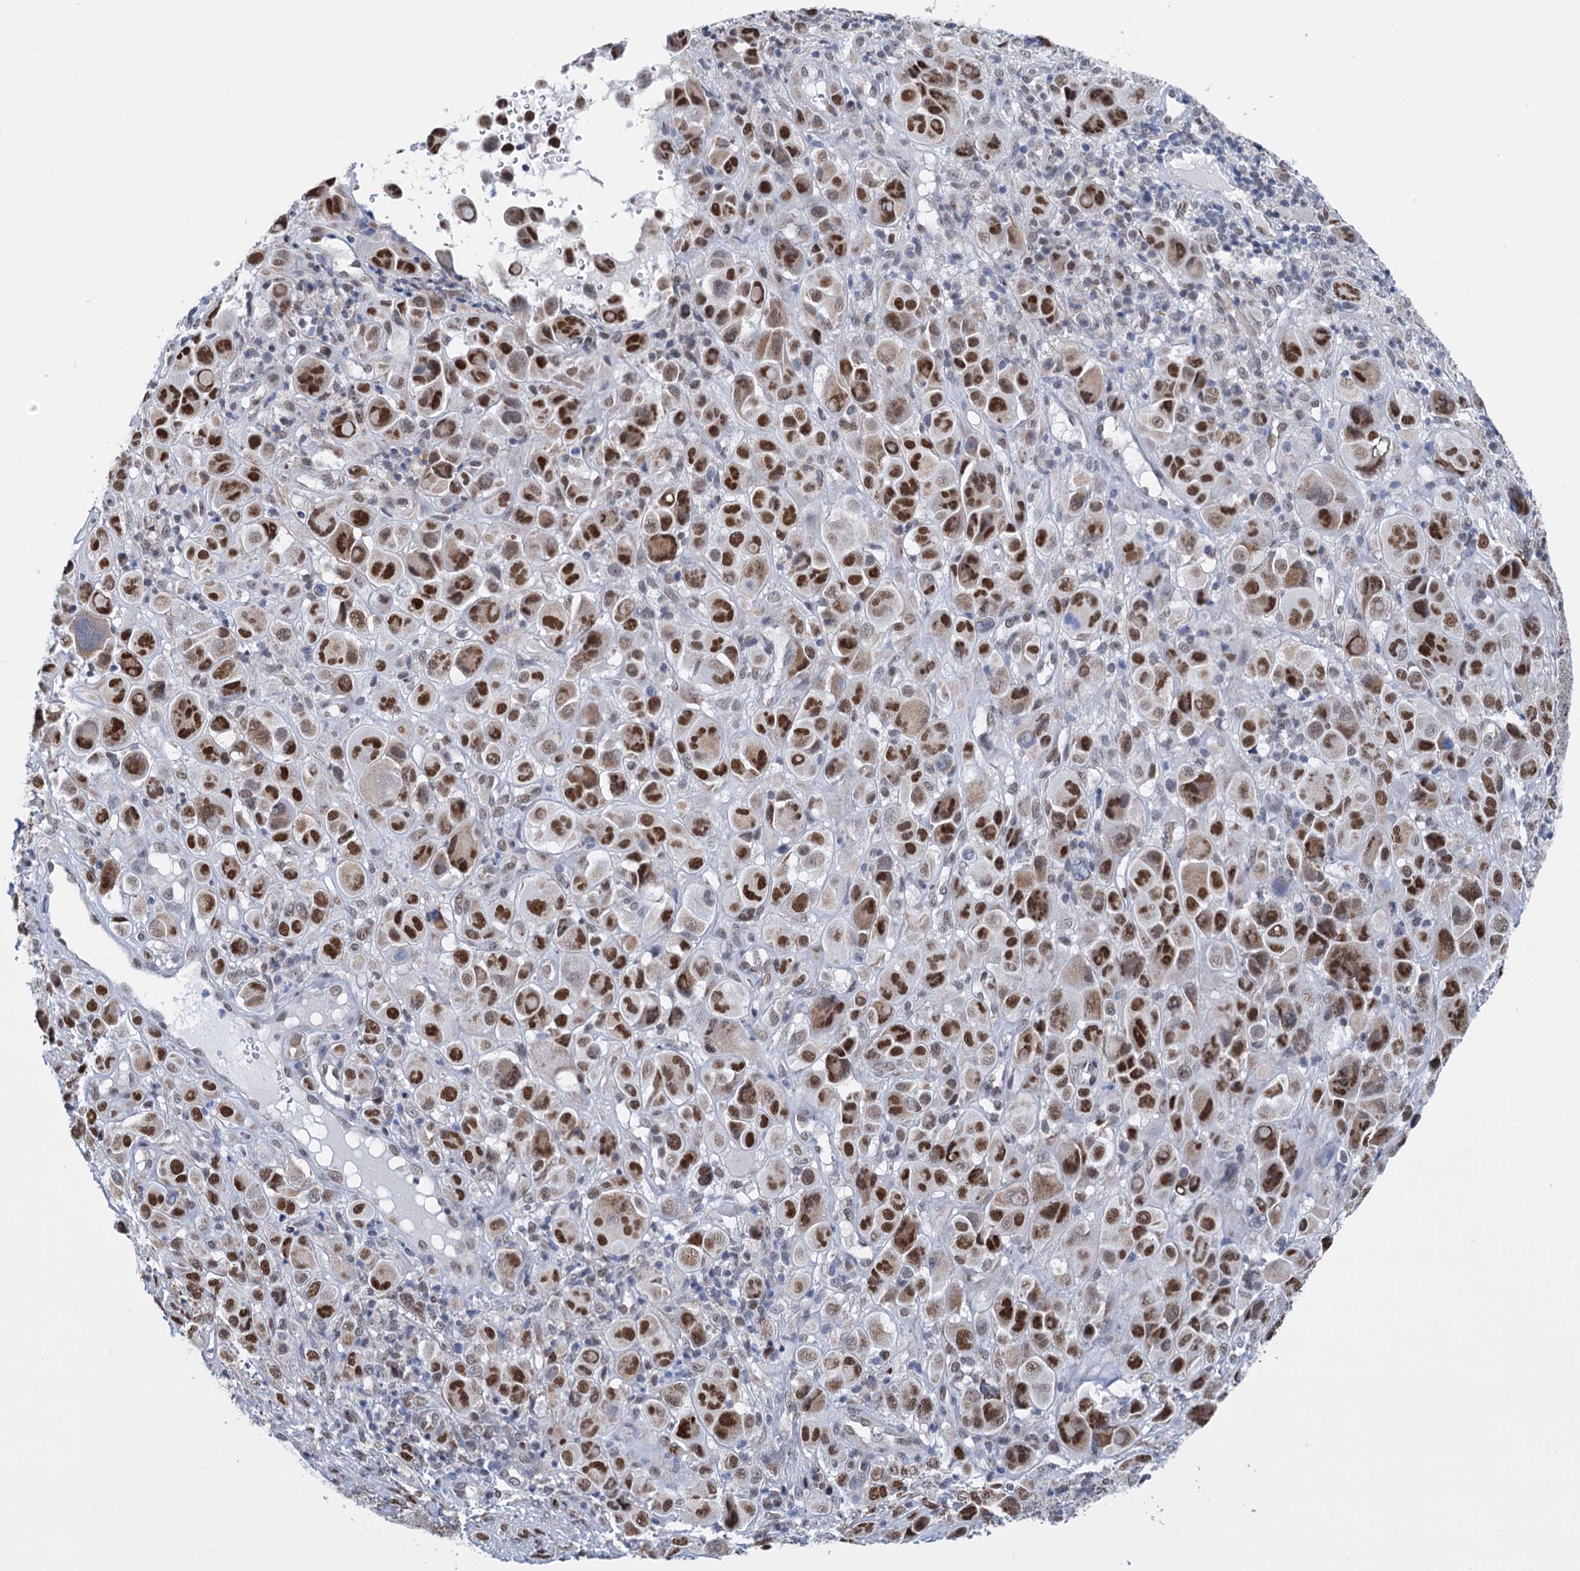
{"staining": {"intensity": "strong", "quantity": ">75%", "location": "nuclear"}, "tissue": "melanoma", "cell_type": "Tumor cells", "image_type": "cancer", "snomed": [{"axis": "morphology", "description": "Malignant melanoma, NOS"}, {"axis": "topography", "description": "Skin of trunk"}], "caption": "Malignant melanoma was stained to show a protein in brown. There is high levels of strong nuclear staining in approximately >75% of tumor cells.", "gene": "MORN3", "patient": {"sex": "male", "age": 71}}